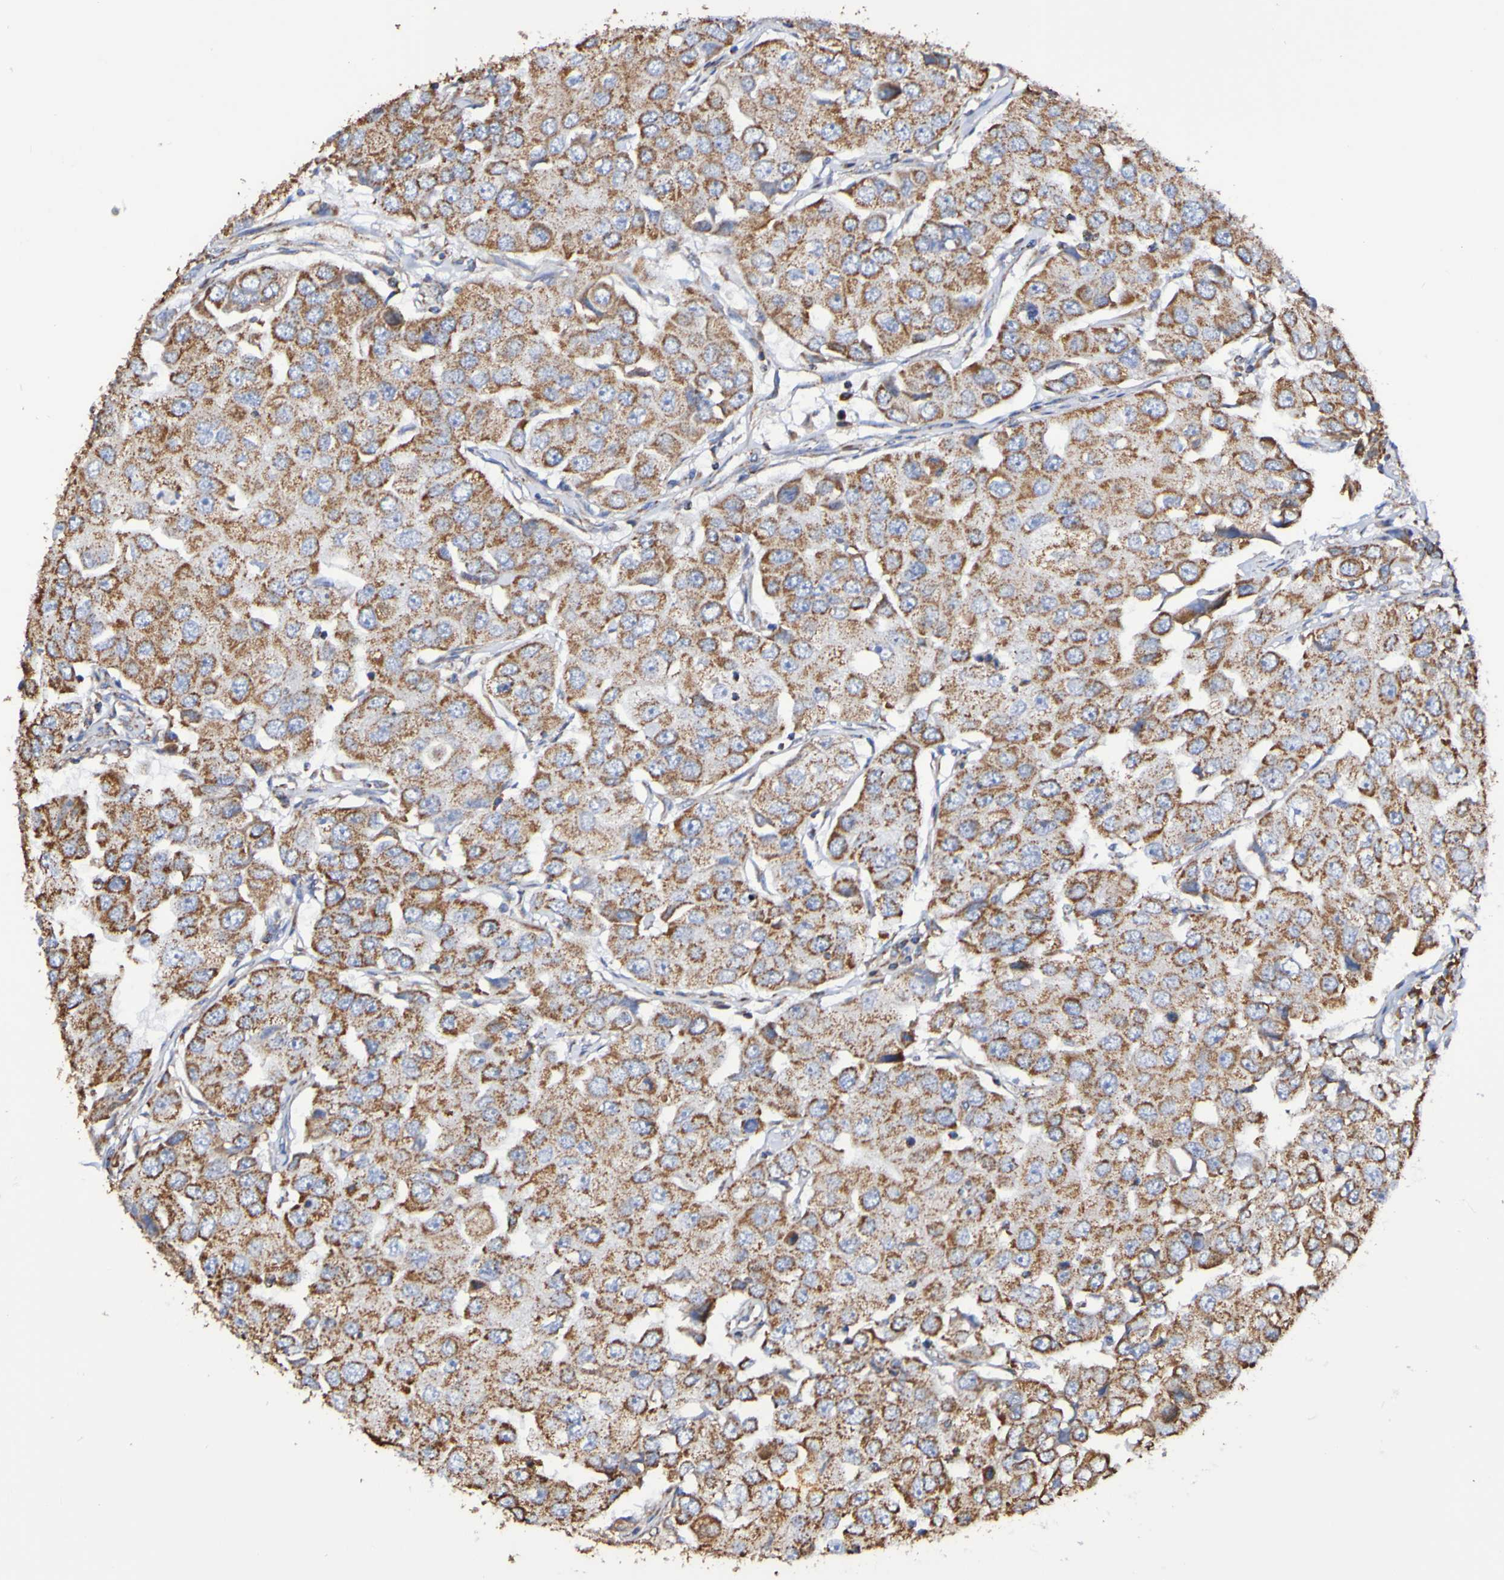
{"staining": {"intensity": "moderate", "quantity": ">75%", "location": "cytoplasmic/membranous"}, "tissue": "breast cancer", "cell_type": "Tumor cells", "image_type": "cancer", "snomed": [{"axis": "morphology", "description": "Duct carcinoma"}, {"axis": "topography", "description": "Breast"}], "caption": "Protein analysis of infiltrating ductal carcinoma (breast) tissue displays moderate cytoplasmic/membranous expression in approximately >75% of tumor cells.", "gene": "IL18R1", "patient": {"sex": "female", "age": 27}}